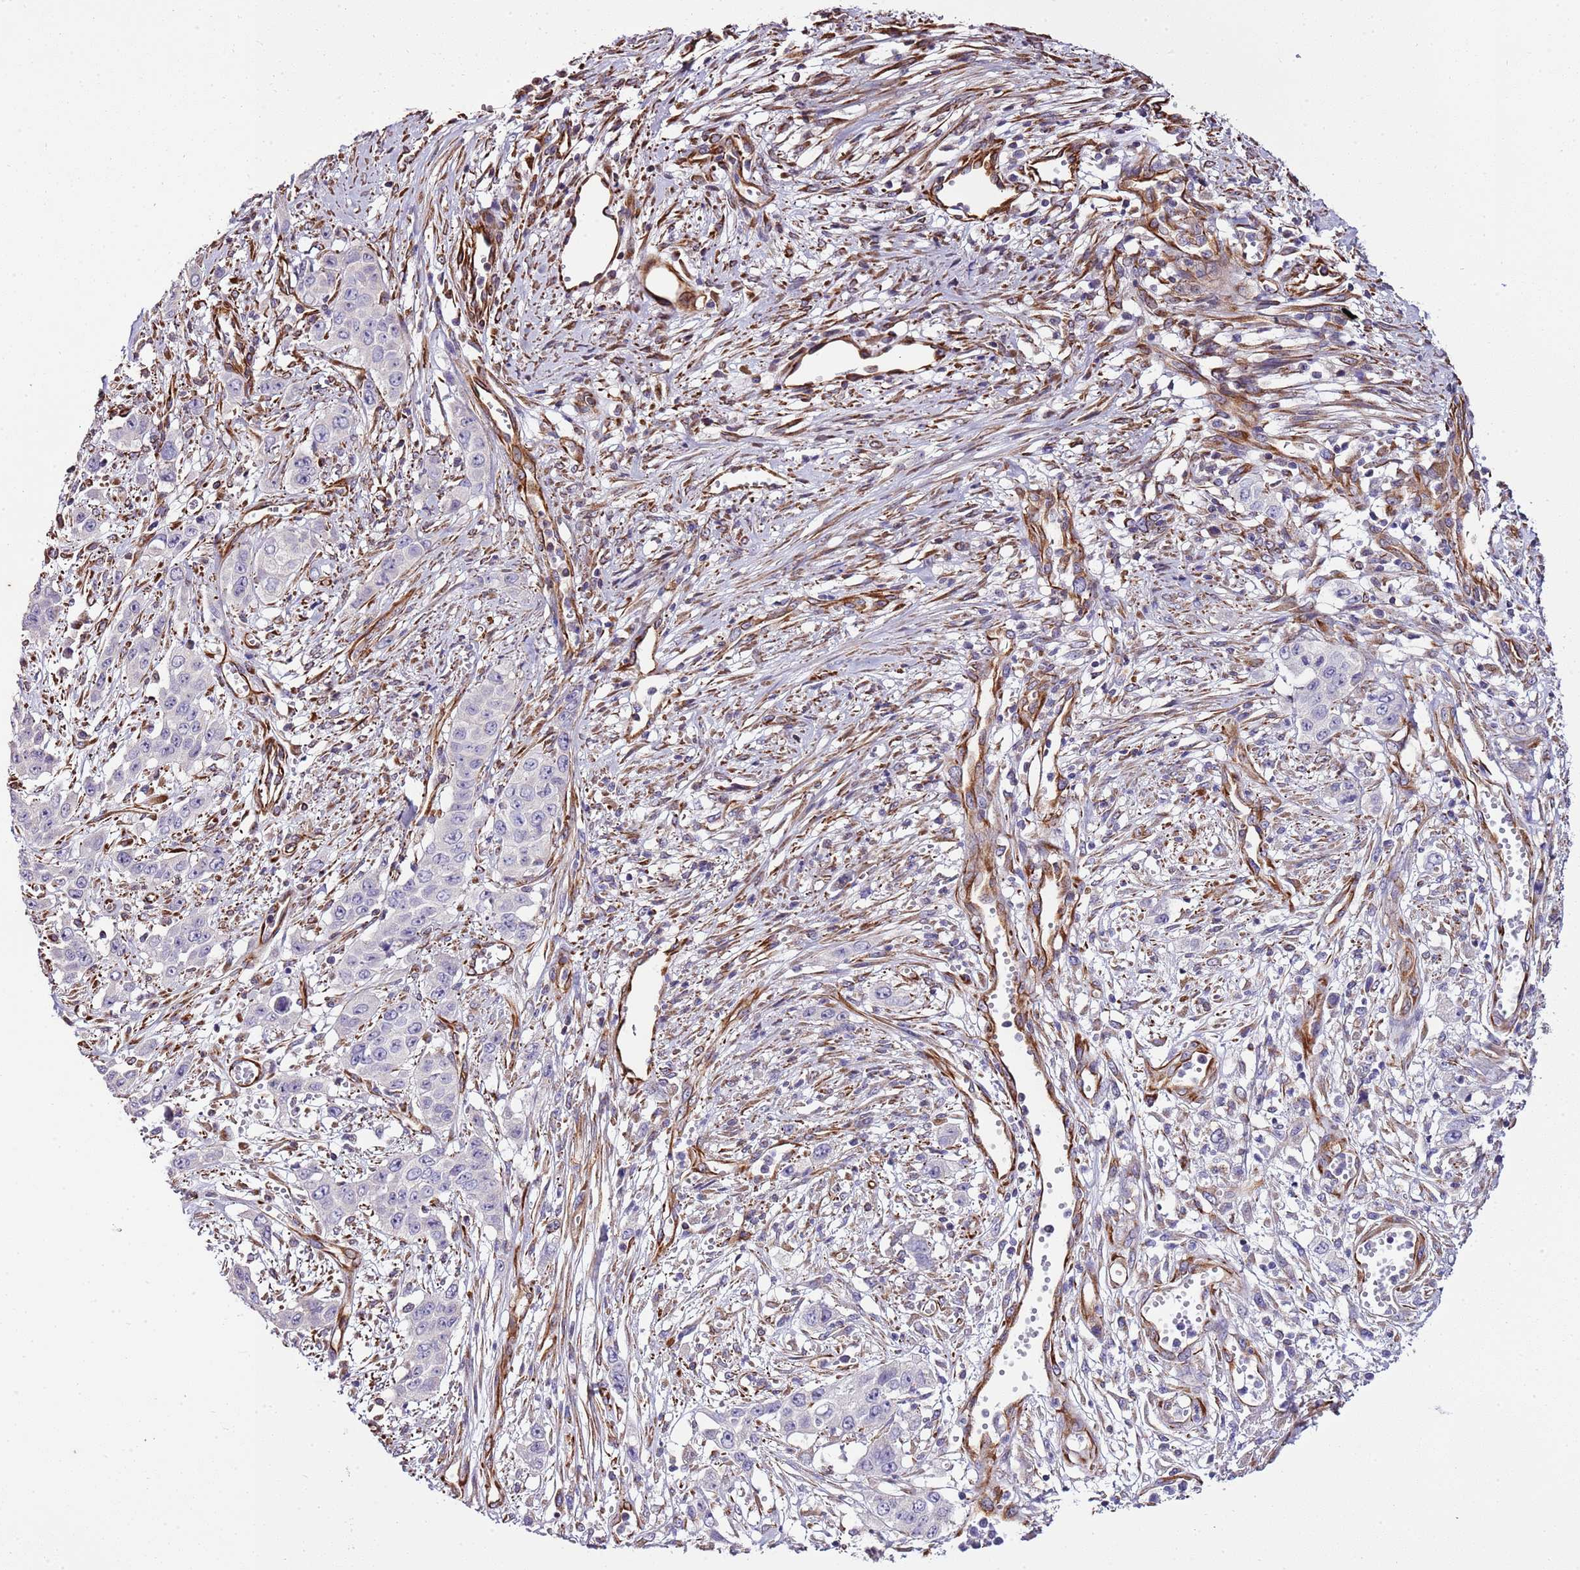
{"staining": {"intensity": "negative", "quantity": "none", "location": "none"}, "tissue": "stomach cancer", "cell_type": "Tumor cells", "image_type": "cancer", "snomed": [{"axis": "morphology", "description": "Adenocarcinoma, NOS"}, {"axis": "topography", "description": "Stomach, upper"}], "caption": "An image of human stomach cancer (adenocarcinoma) is negative for staining in tumor cells.", "gene": "ZNF786", "patient": {"sex": "male", "age": 62}}